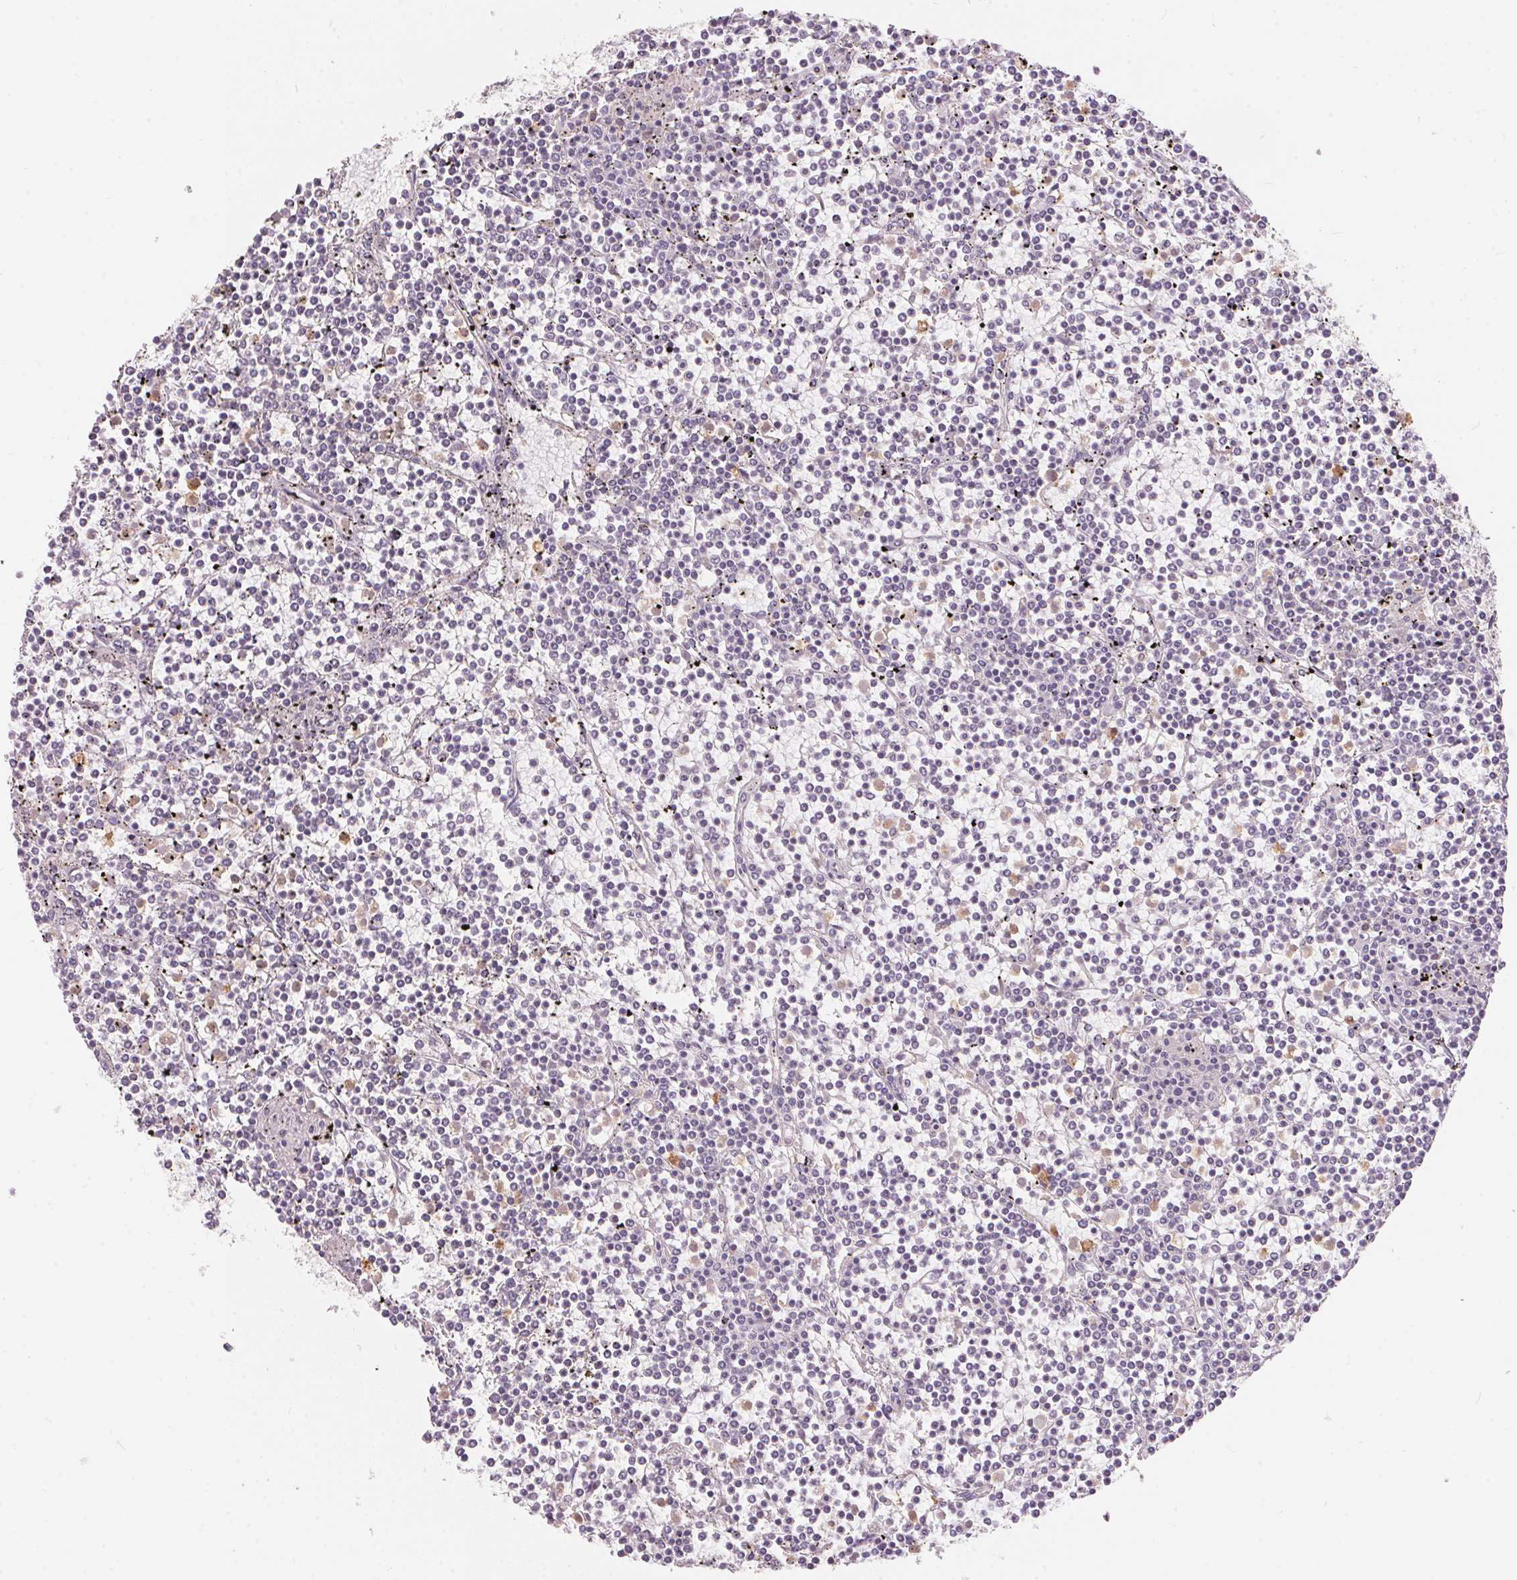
{"staining": {"intensity": "negative", "quantity": "none", "location": "none"}, "tissue": "lymphoma", "cell_type": "Tumor cells", "image_type": "cancer", "snomed": [{"axis": "morphology", "description": "Malignant lymphoma, non-Hodgkin's type, Low grade"}, {"axis": "topography", "description": "Spleen"}], "caption": "Immunohistochemistry of low-grade malignant lymphoma, non-Hodgkin's type reveals no expression in tumor cells. (DAB IHC visualized using brightfield microscopy, high magnification).", "gene": "SERPINB1", "patient": {"sex": "female", "age": 19}}